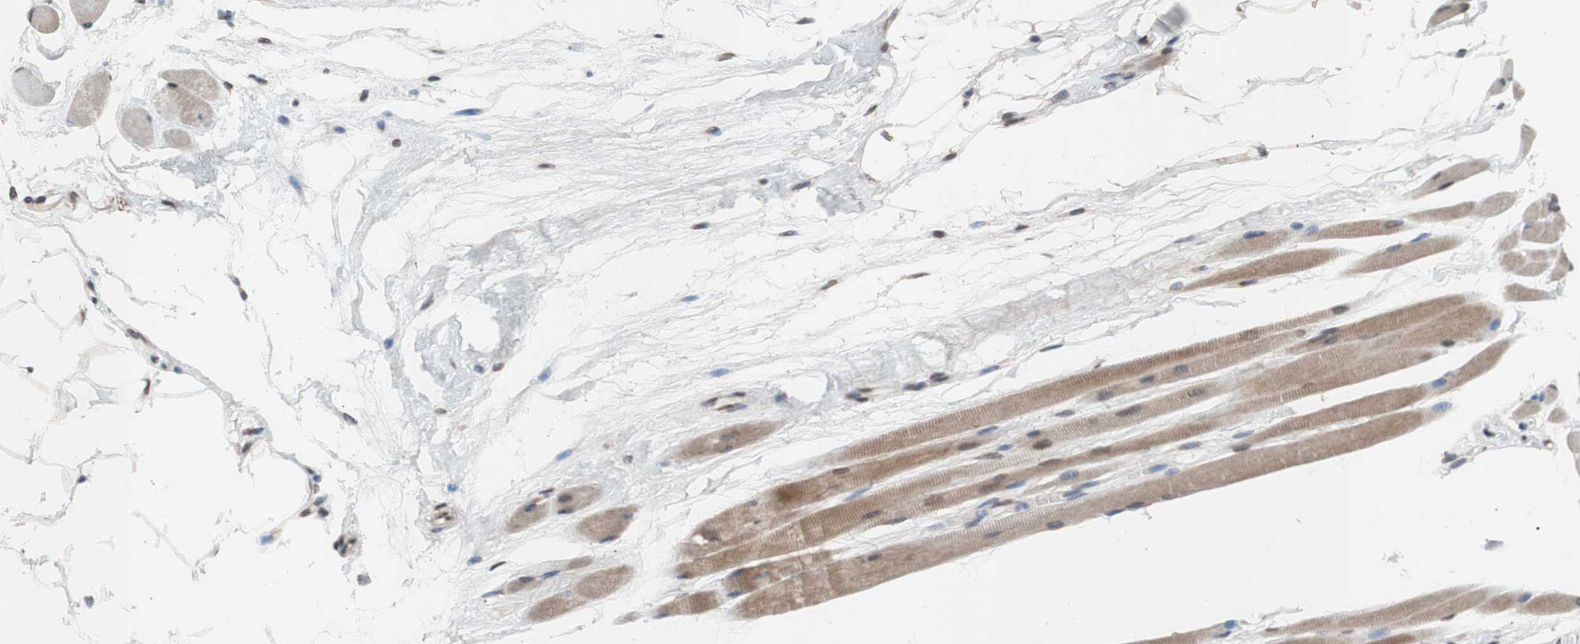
{"staining": {"intensity": "moderate", "quantity": ">75%", "location": "cytoplasmic/membranous"}, "tissue": "skeletal muscle", "cell_type": "Myocytes", "image_type": "normal", "snomed": [{"axis": "morphology", "description": "Normal tissue, NOS"}, {"axis": "topography", "description": "Skeletal muscle"}, {"axis": "topography", "description": "Oral tissue"}, {"axis": "topography", "description": "Peripheral nerve tissue"}], "caption": "Myocytes demonstrate medium levels of moderate cytoplasmic/membranous positivity in approximately >75% of cells in benign human skeletal muscle. (DAB IHC, brown staining for protein, blue staining for nuclei).", "gene": "MCM6", "patient": {"sex": "female", "age": 84}}